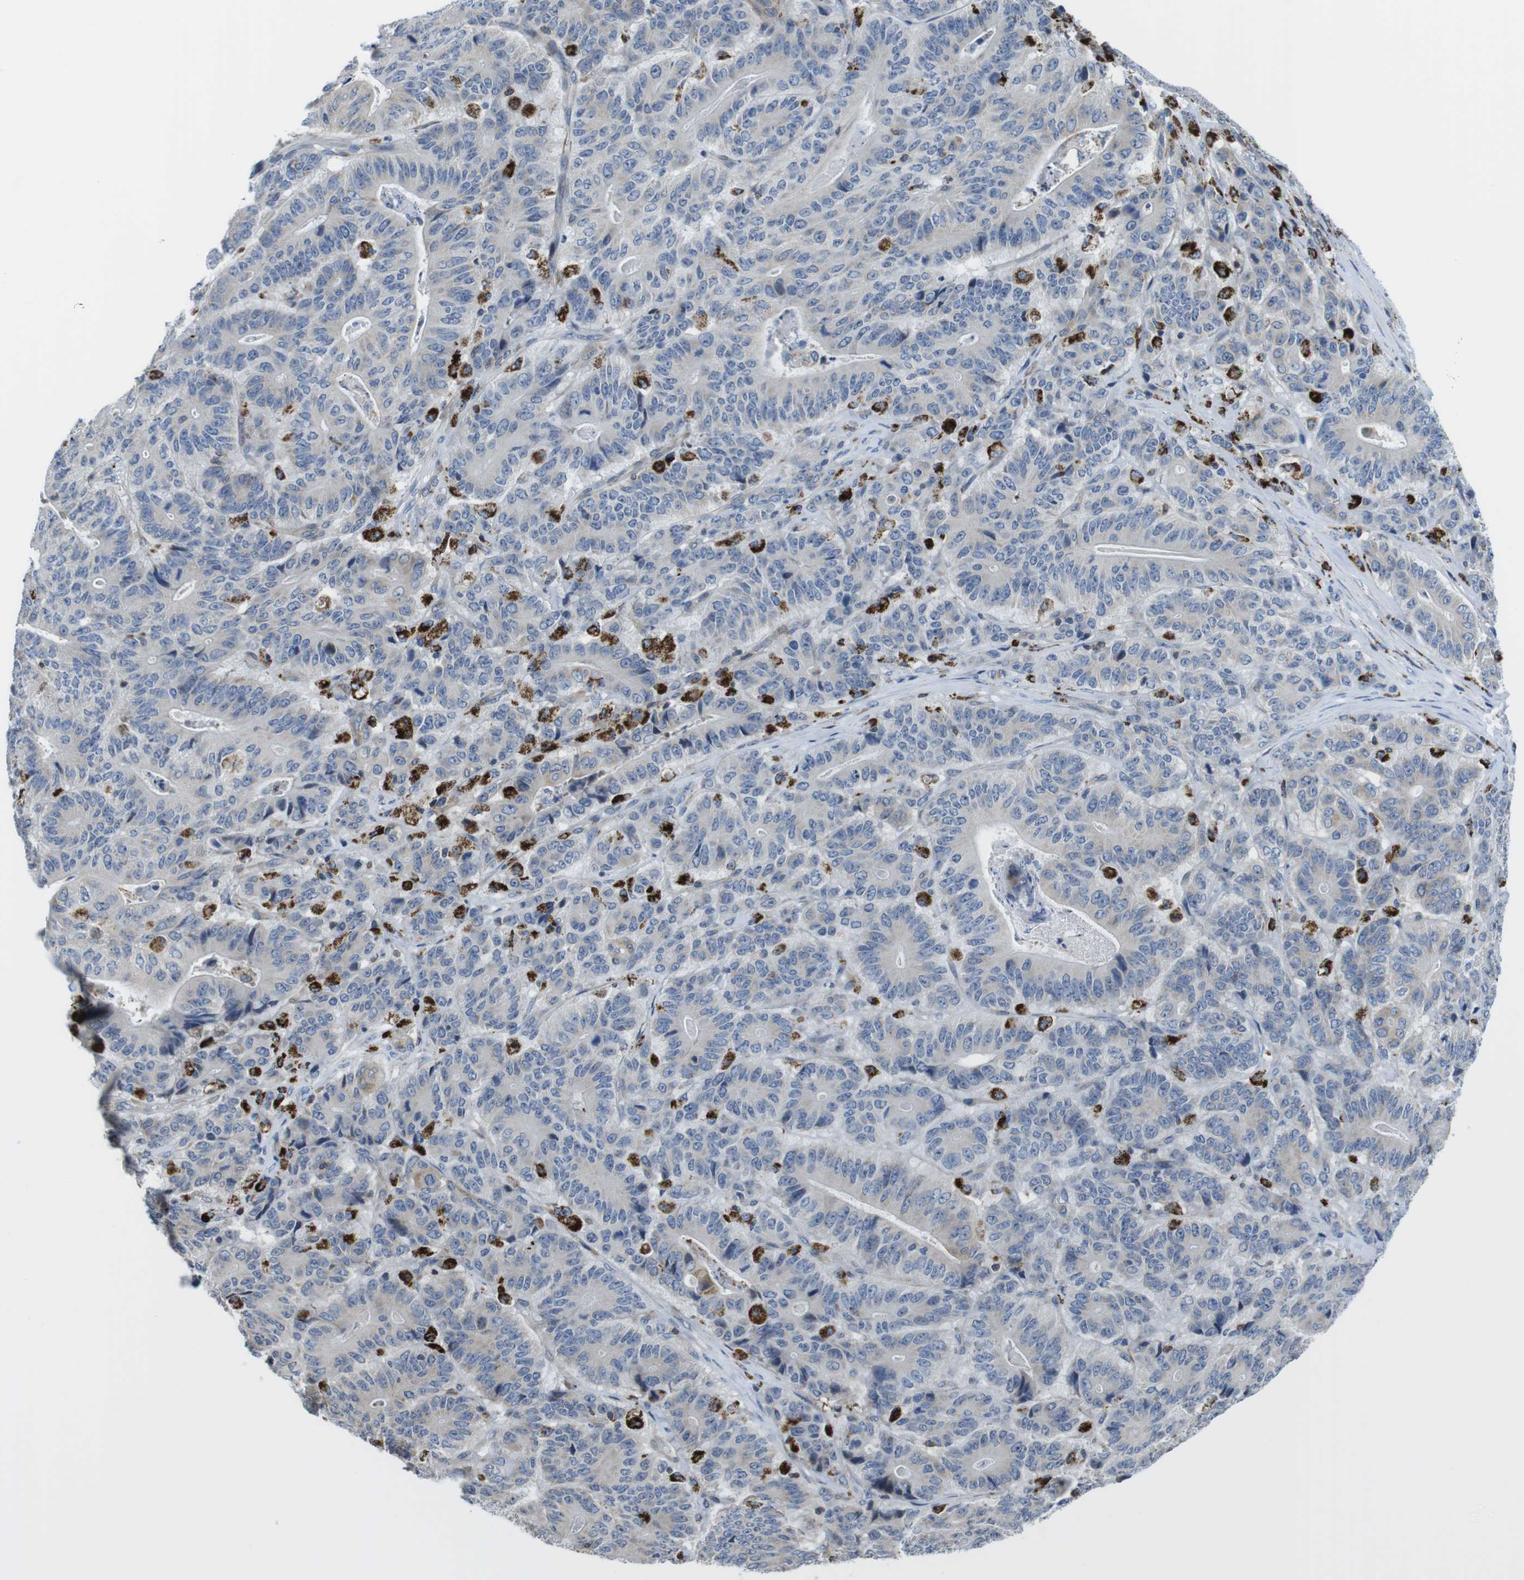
{"staining": {"intensity": "moderate", "quantity": "<25%", "location": "cytoplasmic/membranous"}, "tissue": "stomach cancer", "cell_type": "Tumor cells", "image_type": "cancer", "snomed": [{"axis": "morphology", "description": "Adenocarcinoma, NOS"}, {"axis": "topography", "description": "Stomach"}], "caption": "IHC (DAB) staining of human stomach cancer reveals moderate cytoplasmic/membranous protein positivity in approximately <25% of tumor cells.", "gene": "KCNE3", "patient": {"sex": "female", "age": 73}}